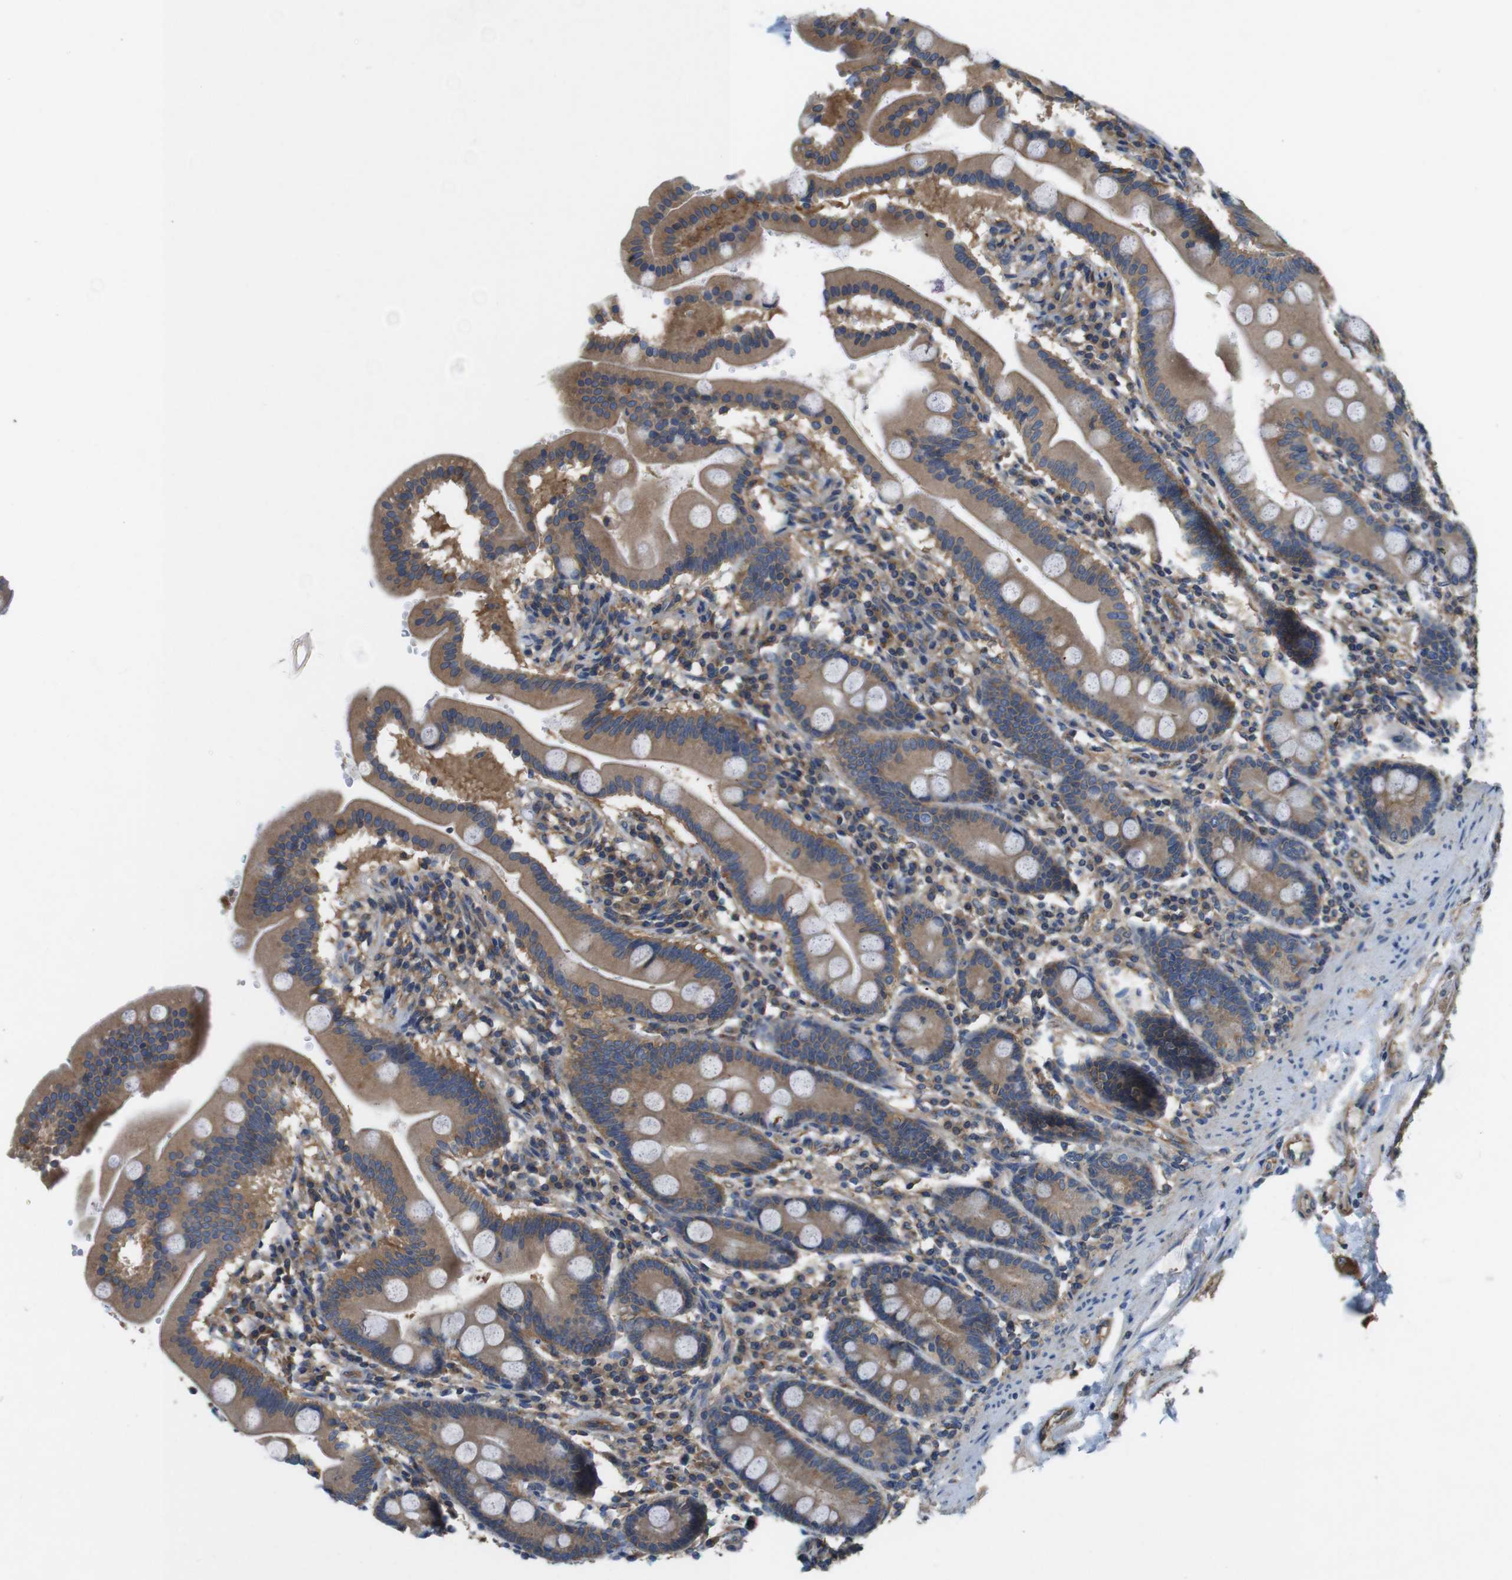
{"staining": {"intensity": "moderate", "quantity": ">75%", "location": "cytoplasmic/membranous"}, "tissue": "duodenum", "cell_type": "Glandular cells", "image_type": "normal", "snomed": [{"axis": "morphology", "description": "Normal tissue, NOS"}, {"axis": "topography", "description": "Duodenum"}], "caption": "Immunohistochemistry (IHC) histopathology image of normal duodenum: duodenum stained using immunohistochemistry exhibits medium levels of moderate protein expression localized specifically in the cytoplasmic/membranous of glandular cells, appearing as a cytoplasmic/membranous brown color.", "gene": "DCTN1", "patient": {"sex": "male", "age": 50}}